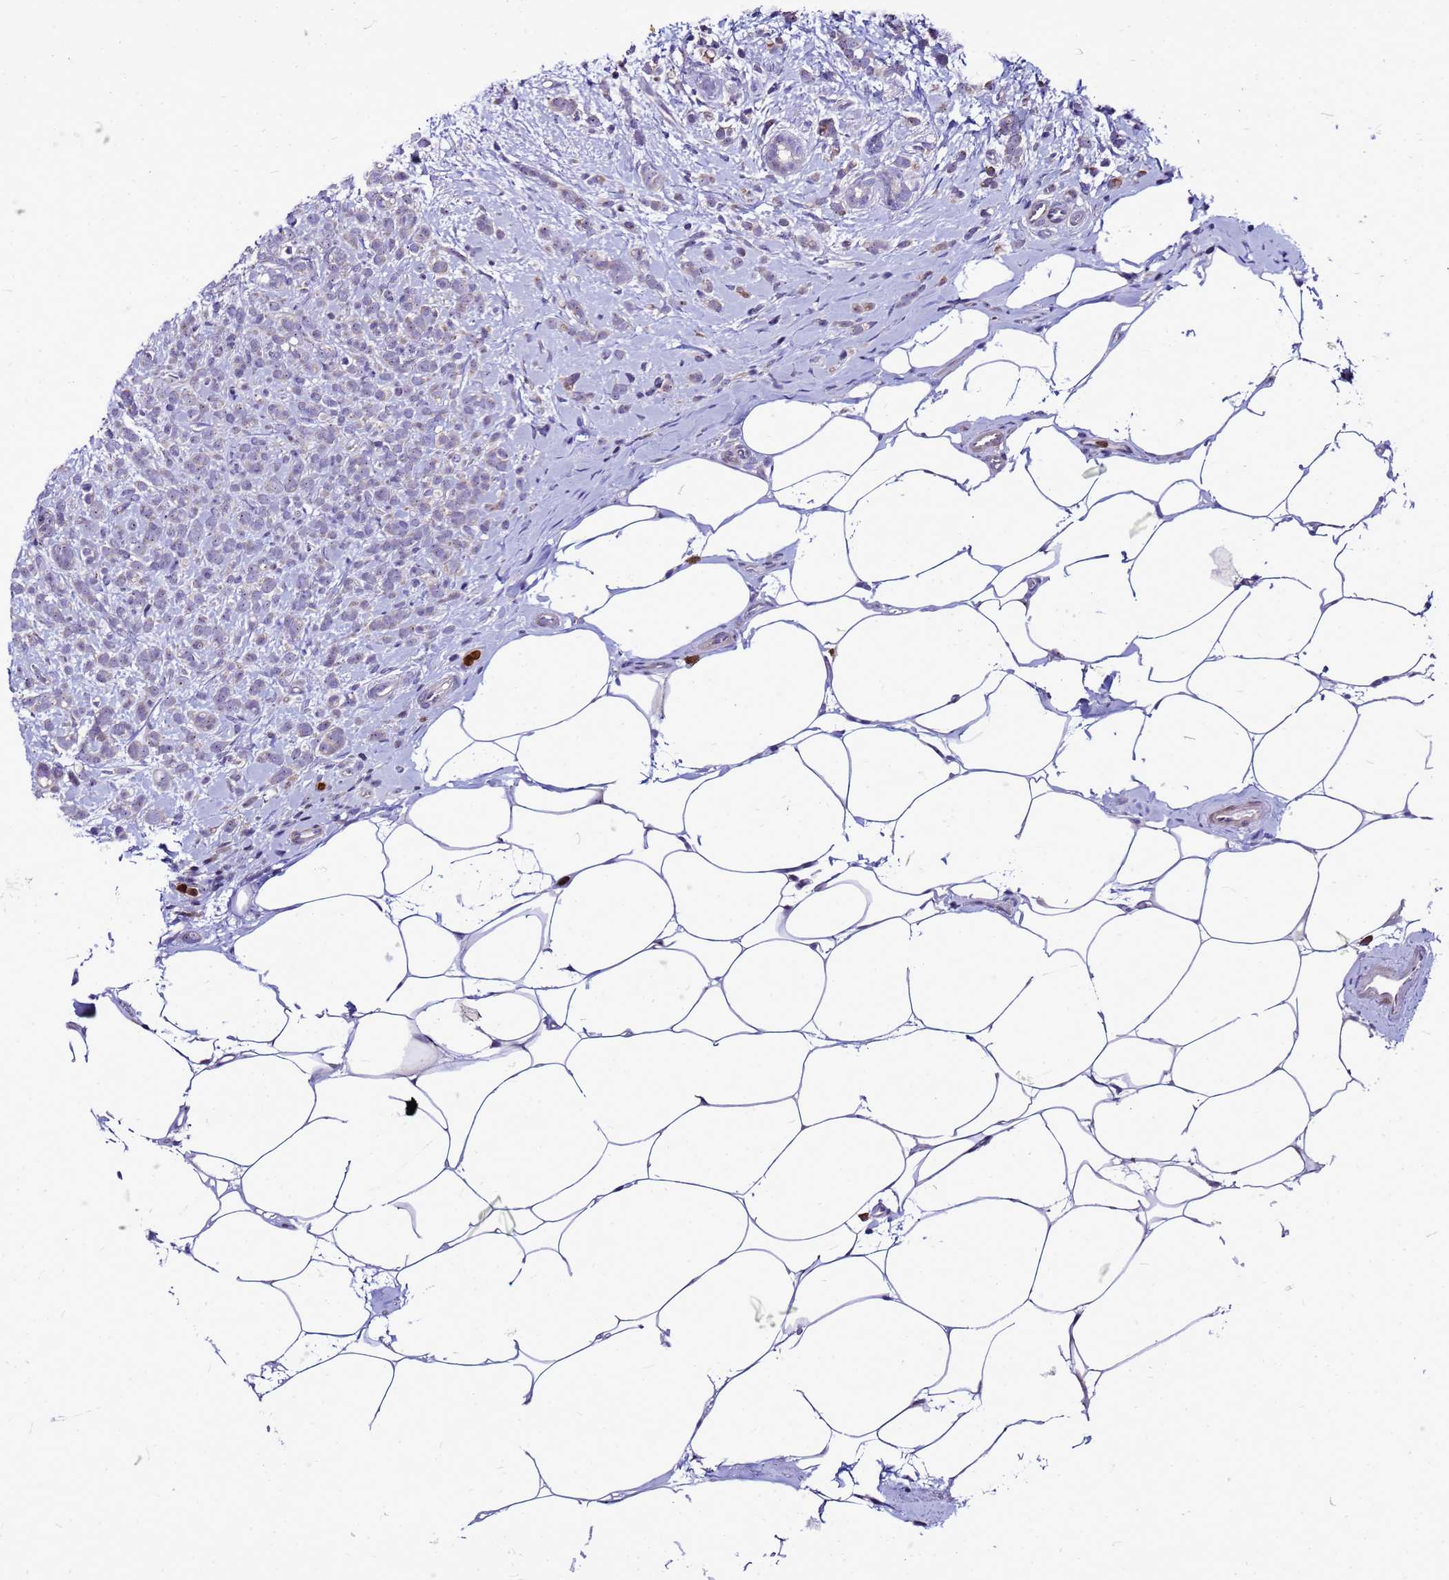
{"staining": {"intensity": "negative", "quantity": "none", "location": "none"}, "tissue": "breast cancer", "cell_type": "Tumor cells", "image_type": "cancer", "snomed": [{"axis": "morphology", "description": "Lobular carcinoma"}, {"axis": "topography", "description": "Breast"}], "caption": "High magnification brightfield microscopy of breast lobular carcinoma stained with DAB (brown) and counterstained with hematoxylin (blue): tumor cells show no significant expression.", "gene": "VPS4B", "patient": {"sex": "female", "age": 58}}